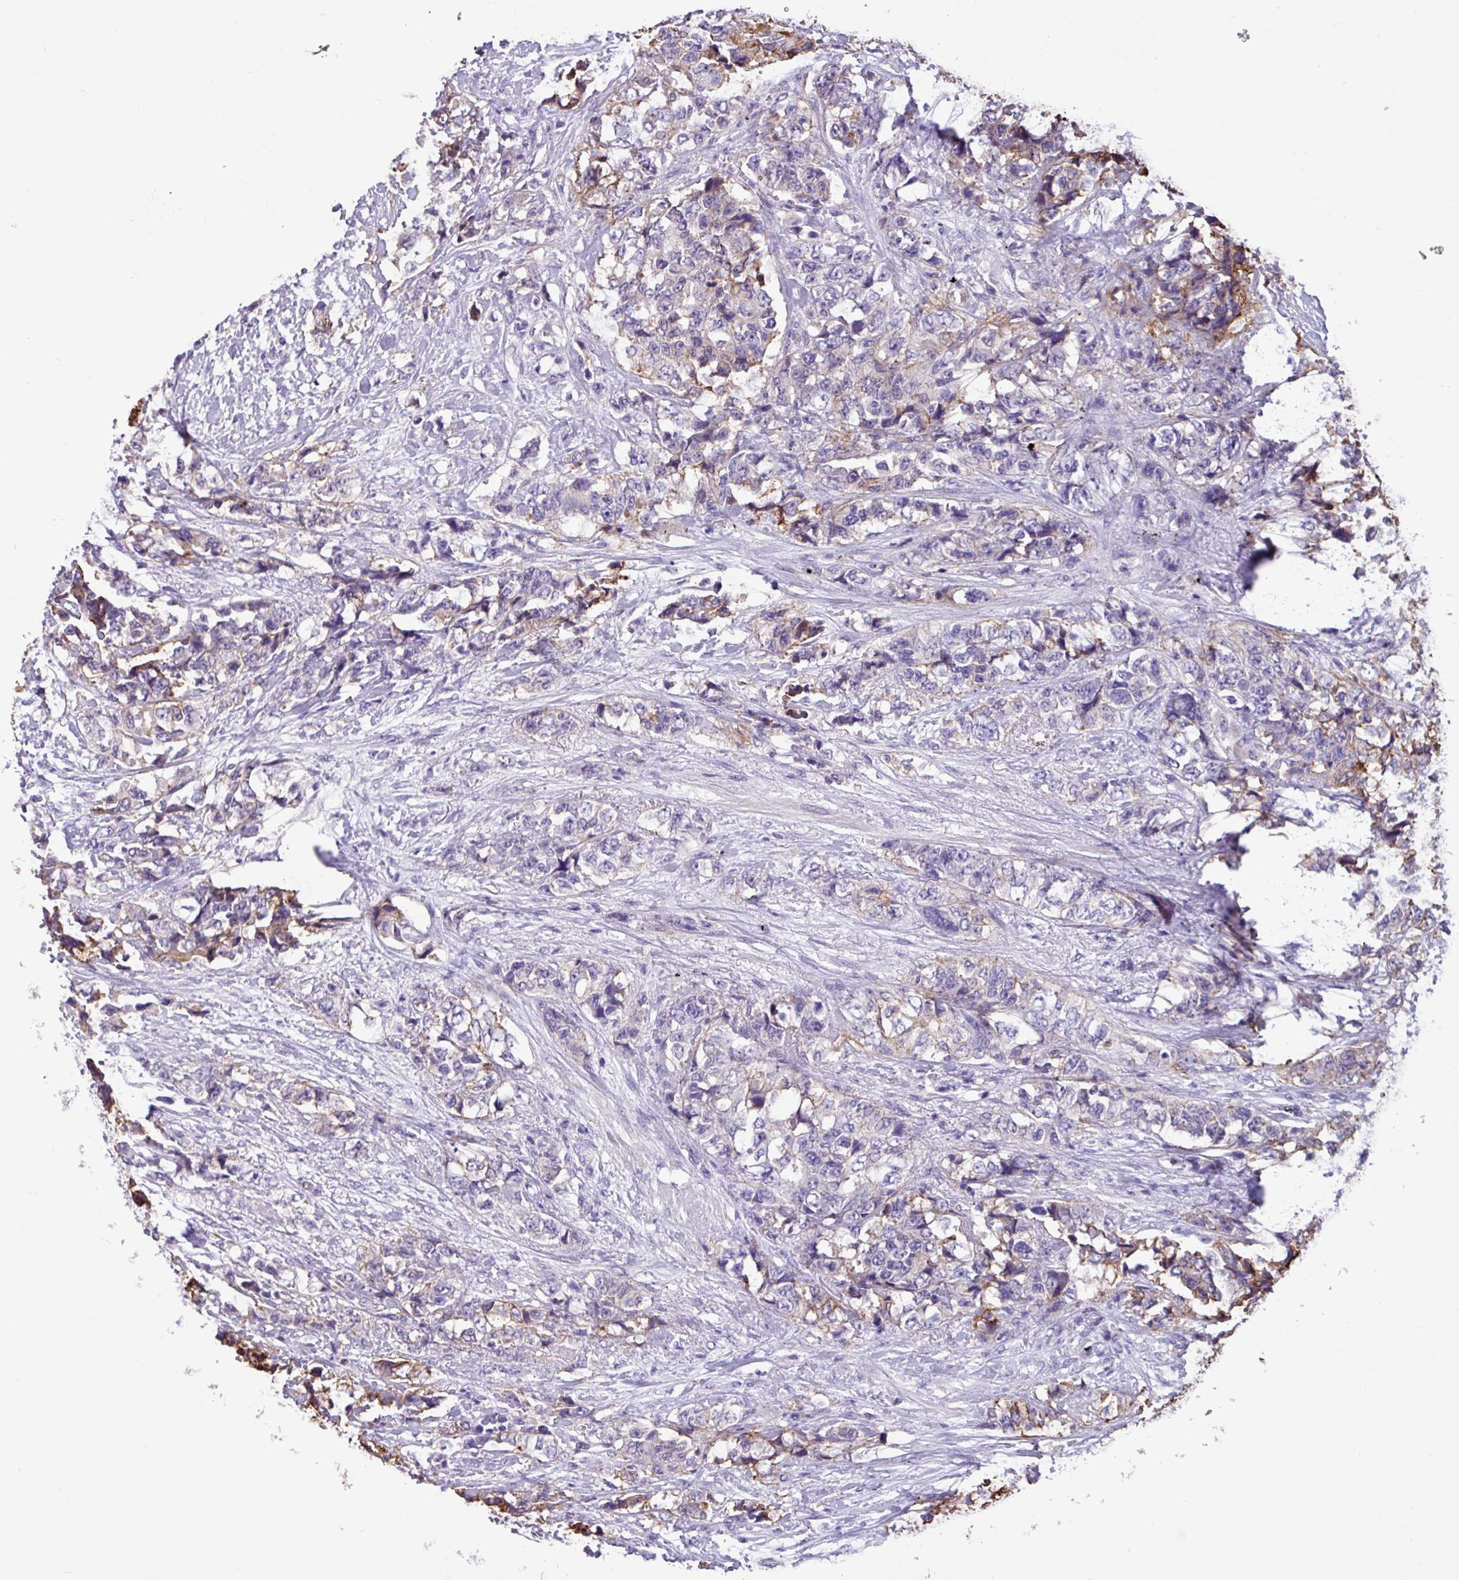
{"staining": {"intensity": "moderate", "quantity": "<25%", "location": "cytoplasmic/membranous"}, "tissue": "pancreatic cancer", "cell_type": "Tumor cells", "image_type": "cancer", "snomed": [{"axis": "morphology", "description": "Adenocarcinoma, NOS"}, {"axis": "topography", "description": "Pancreas"}], "caption": "Pancreatic adenocarcinoma stained for a protein (brown) shows moderate cytoplasmic/membranous positive expression in approximately <25% of tumor cells.", "gene": "EPCAM", "patient": {"sex": "female", "age": 61}}